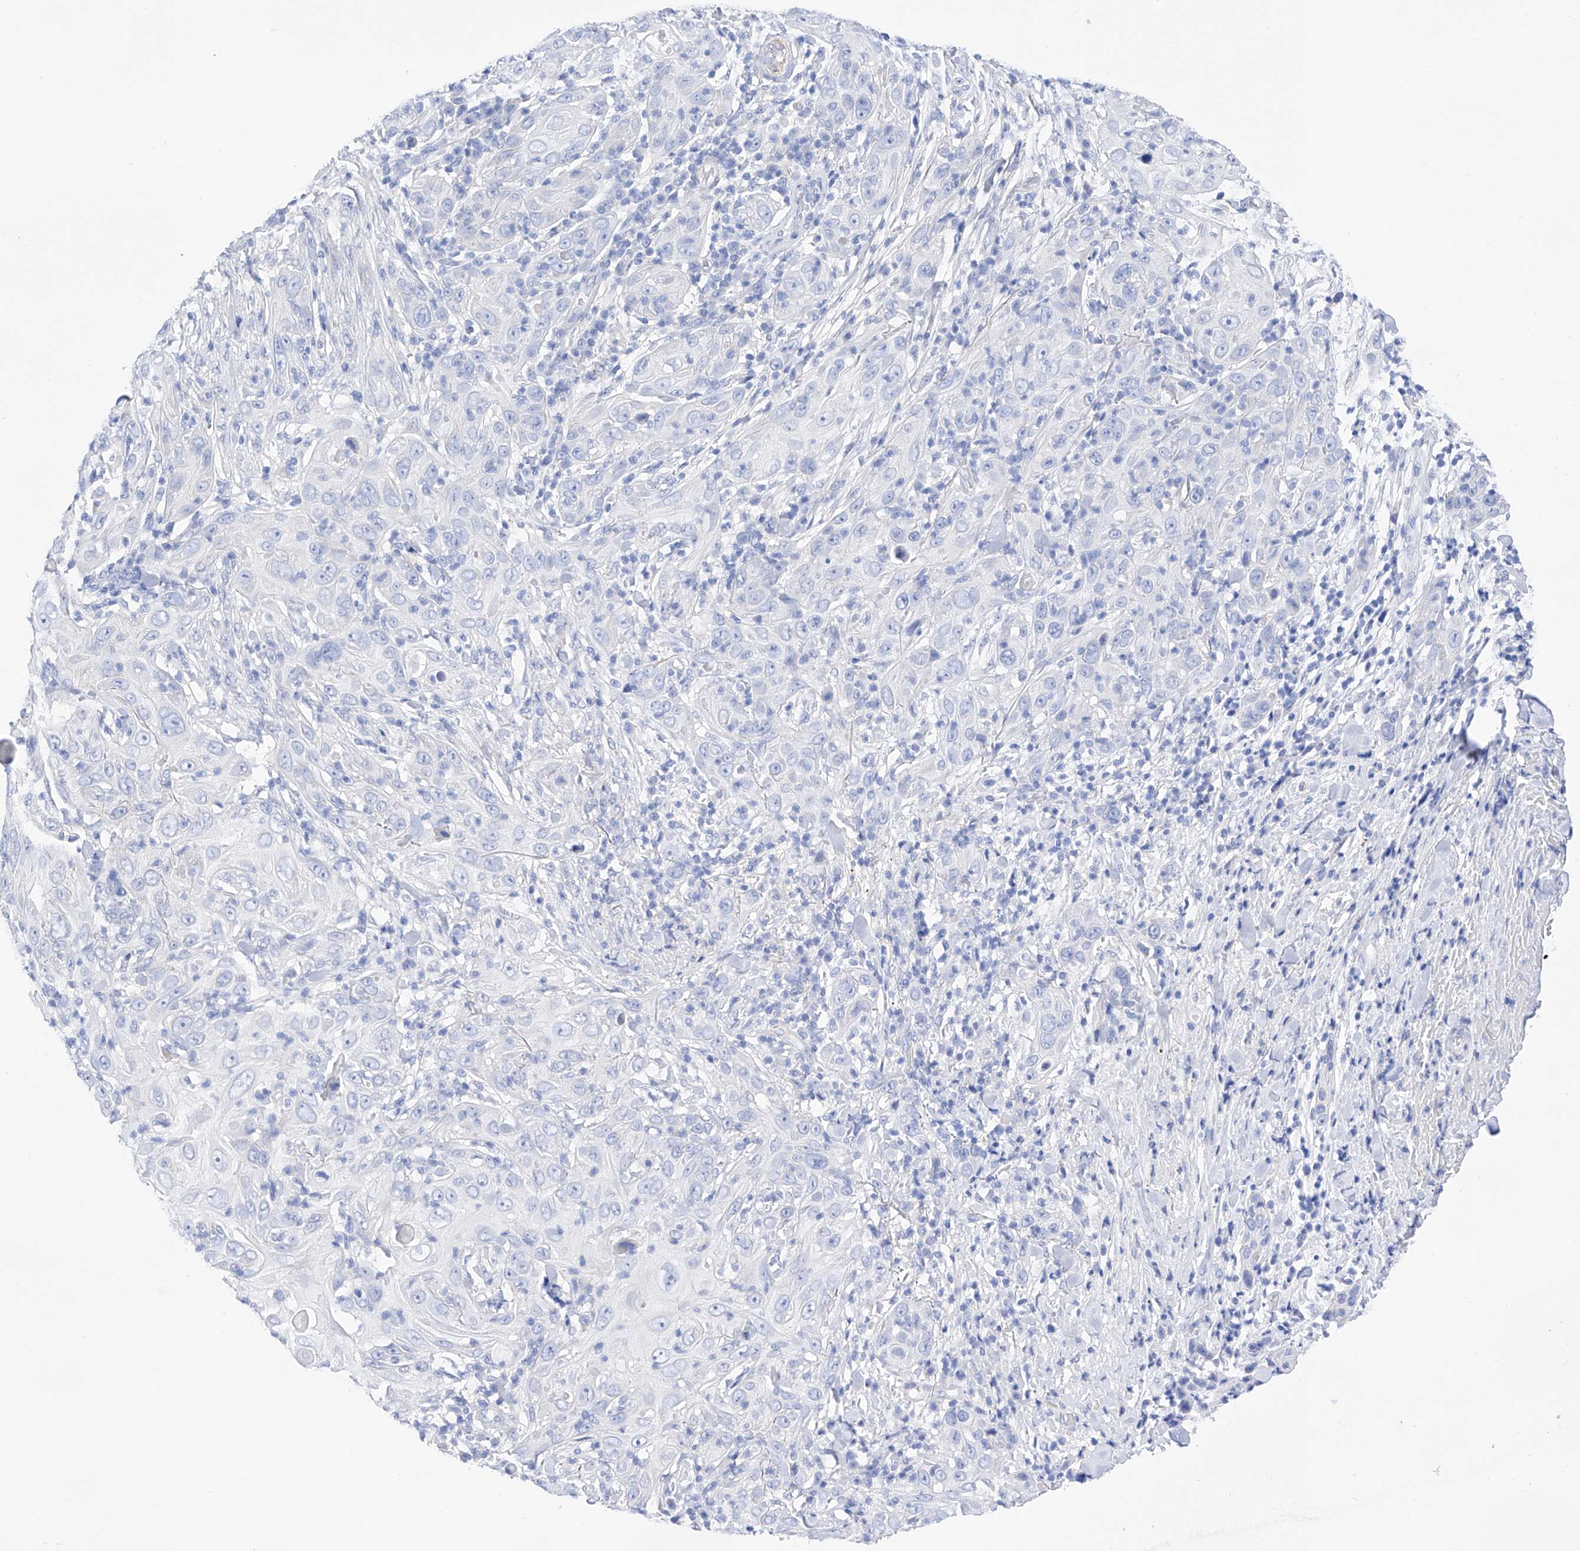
{"staining": {"intensity": "weak", "quantity": "<25%", "location": "cytoplasmic/membranous"}, "tissue": "skin cancer", "cell_type": "Tumor cells", "image_type": "cancer", "snomed": [{"axis": "morphology", "description": "Squamous cell carcinoma, NOS"}, {"axis": "topography", "description": "Skin"}], "caption": "This is an immunohistochemistry histopathology image of human squamous cell carcinoma (skin). There is no staining in tumor cells.", "gene": "TRPC7", "patient": {"sex": "female", "age": 88}}